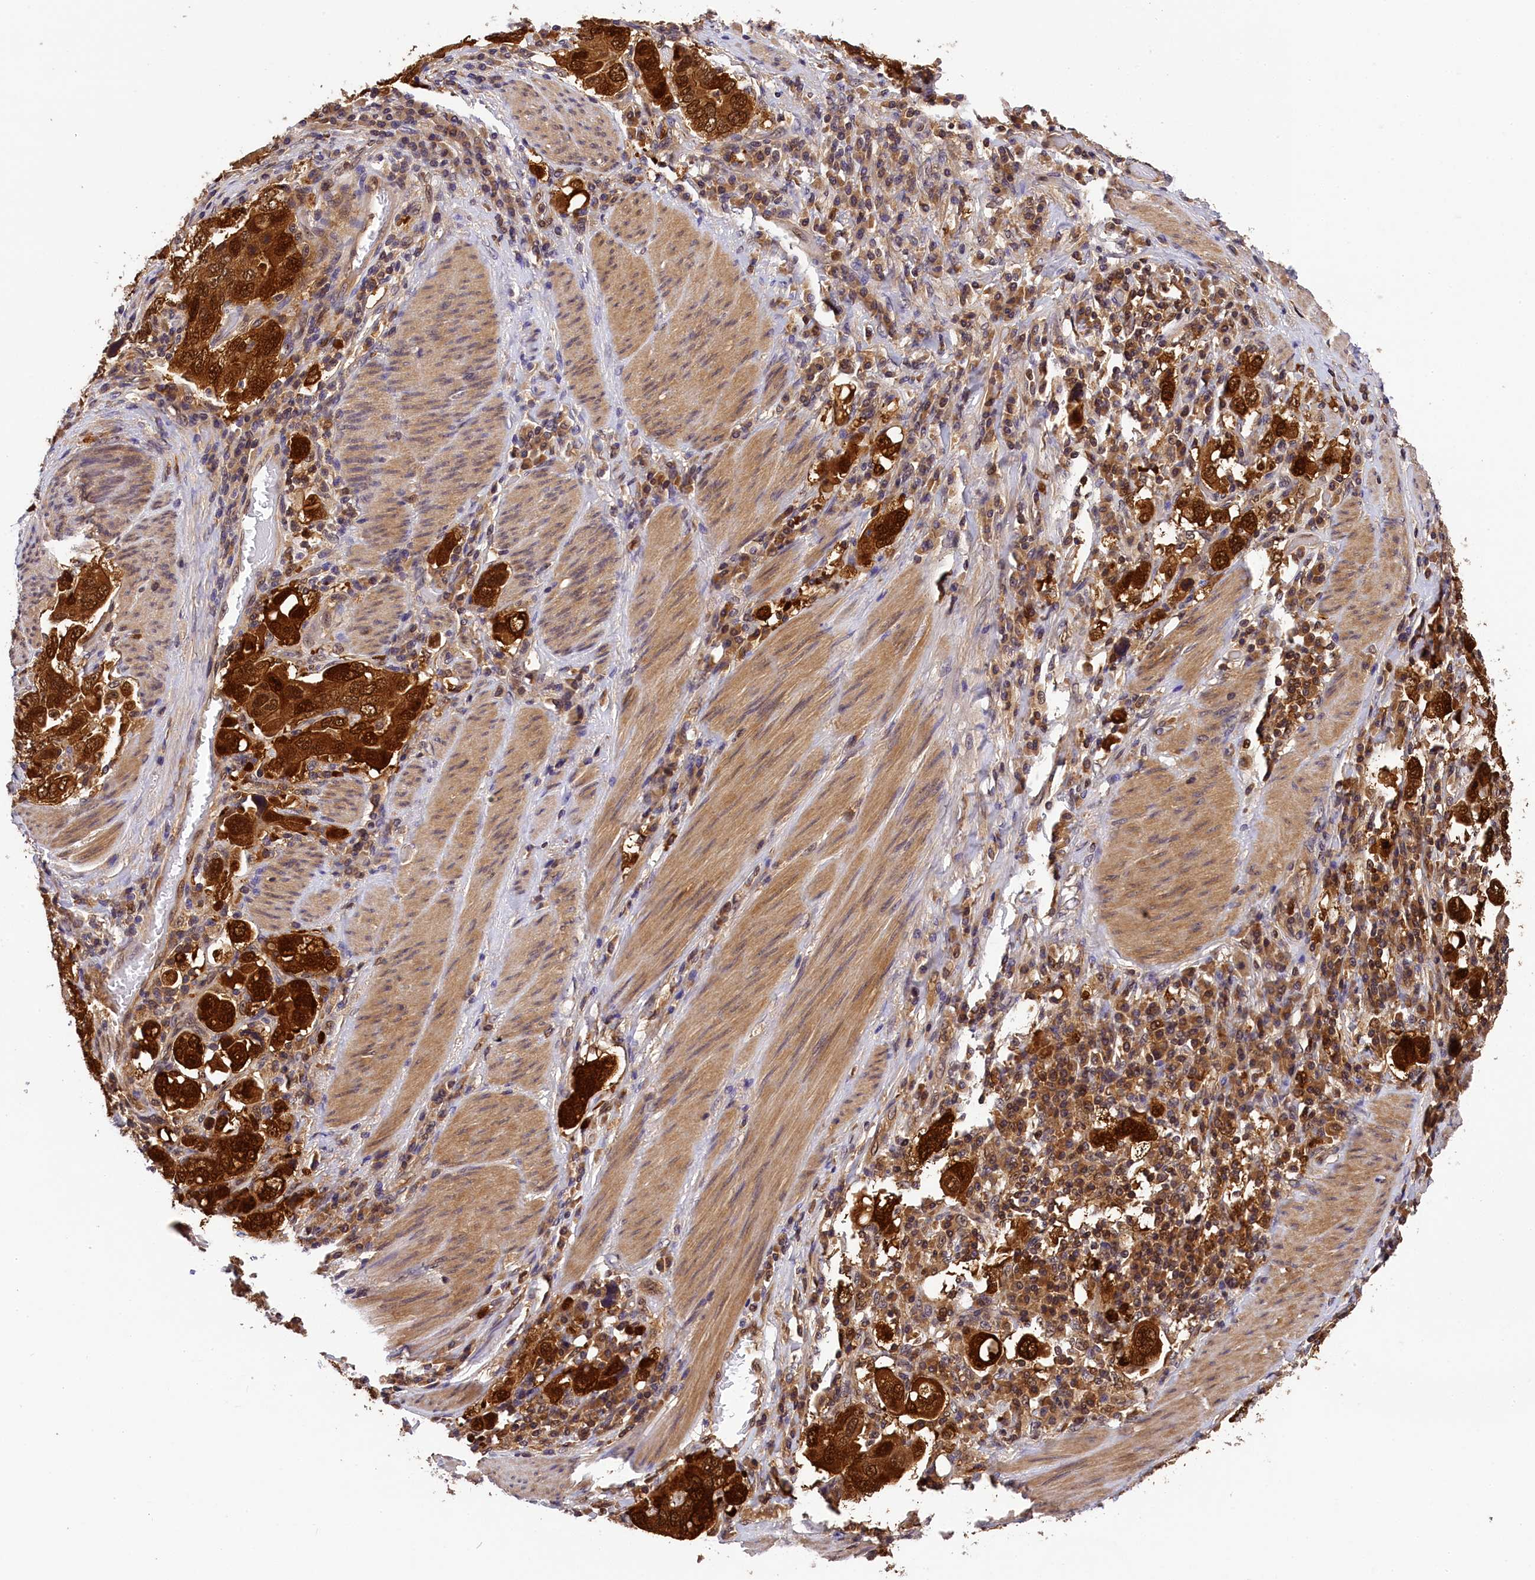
{"staining": {"intensity": "strong", "quantity": ">75%", "location": "cytoplasmic/membranous,nuclear"}, "tissue": "stomach cancer", "cell_type": "Tumor cells", "image_type": "cancer", "snomed": [{"axis": "morphology", "description": "Adenocarcinoma, NOS"}, {"axis": "topography", "description": "Stomach, upper"}], "caption": "Tumor cells exhibit high levels of strong cytoplasmic/membranous and nuclear expression in approximately >75% of cells in human stomach adenocarcinoma.", "gene": "EIF6", "patient": {"sex": "male", "age": 62}}